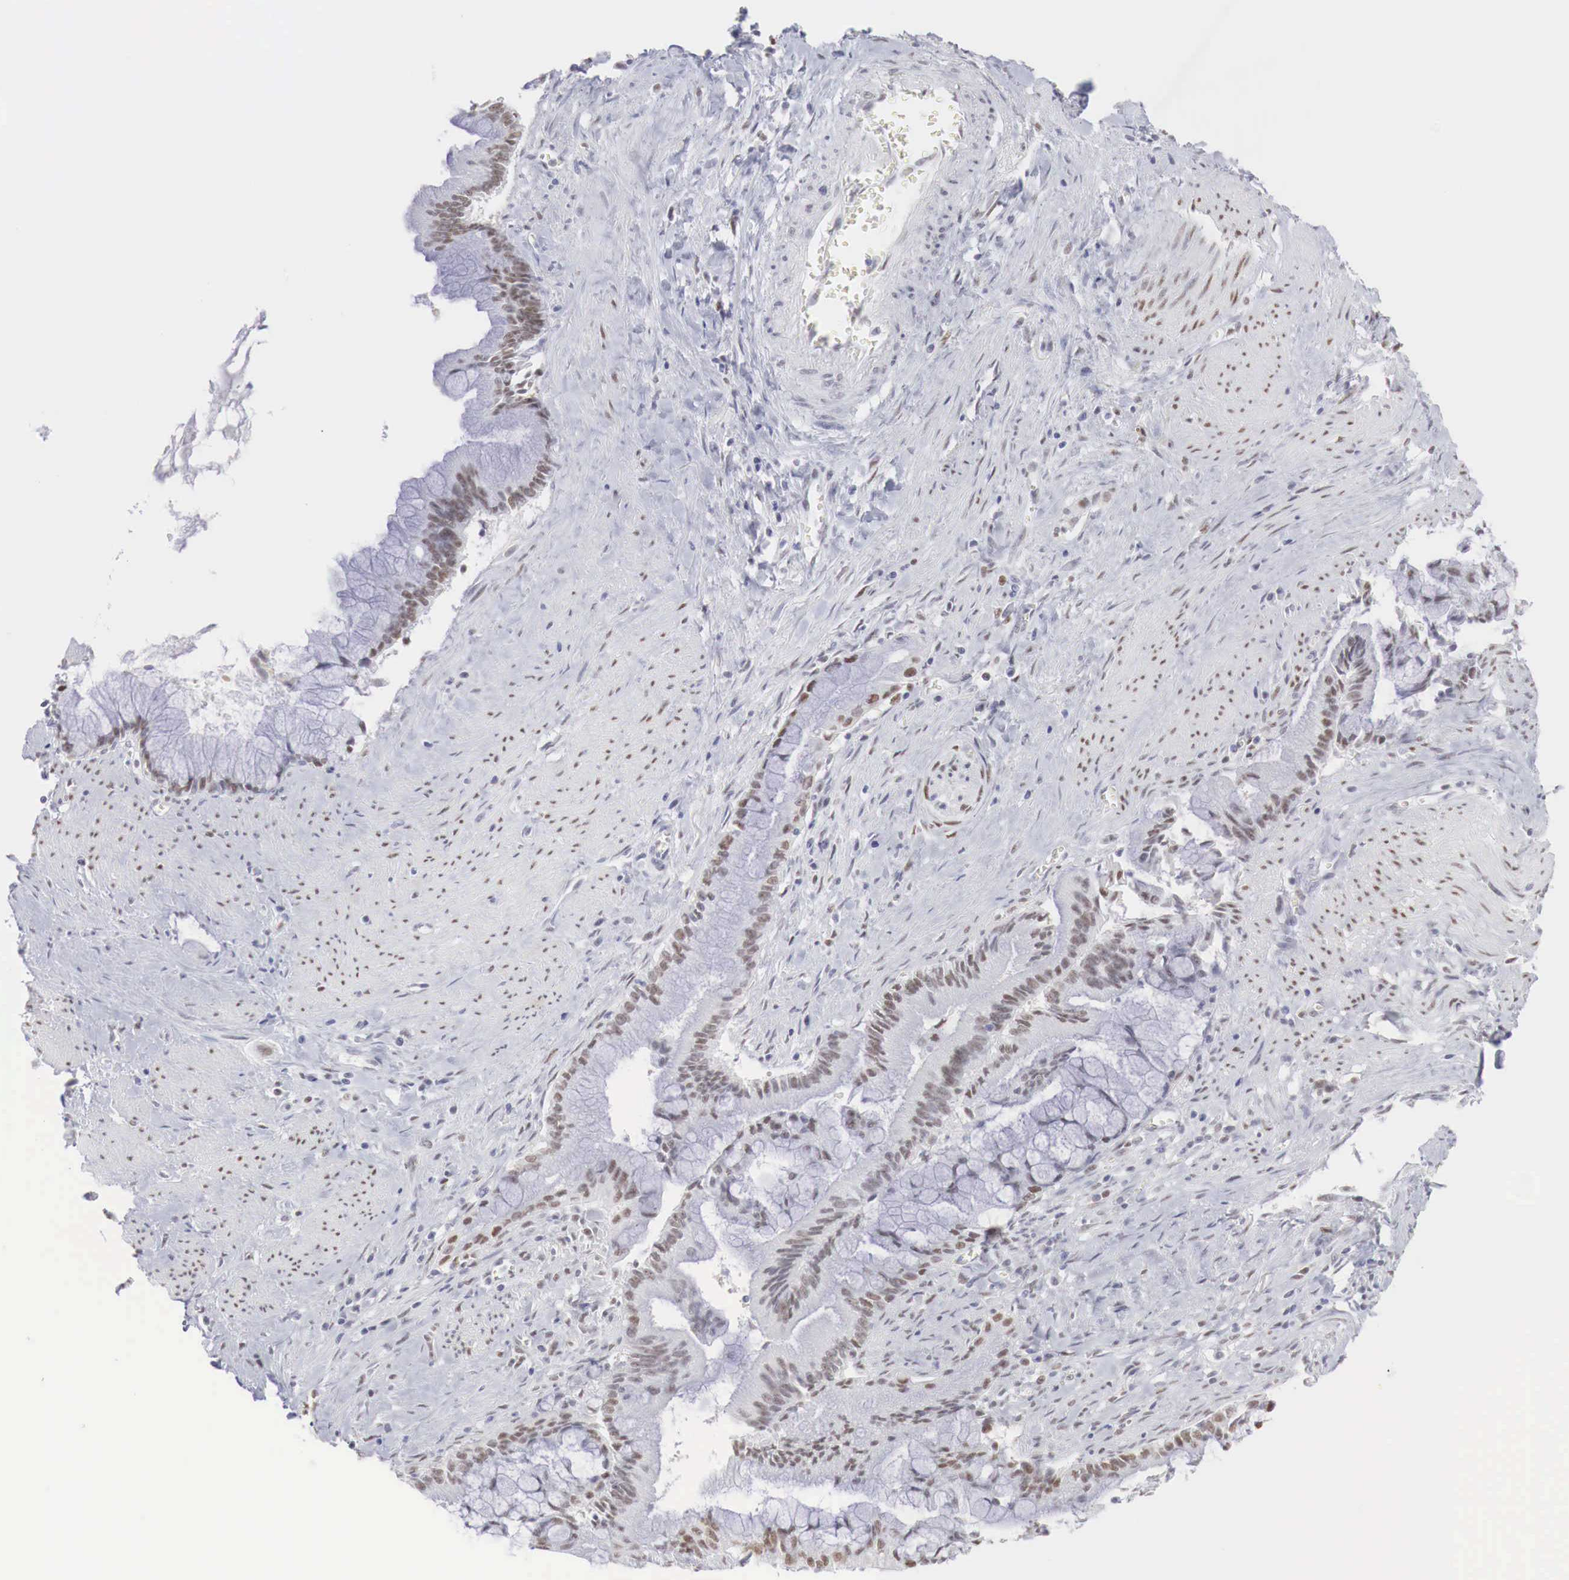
{"staining": {"intensity": "moderate", "quantity": ">75%", "location": "nuclear"}, "tissue": "pancreatic cancer", "cell_type": "Tumor cells", "image_type": "cancer", "snomed": [{"axis": "morphology", "description": "Adenocarcinoma, NOS"}, {"axis": "topography", "description": "Pancreas"}], "caption": "Immunohistochemical staining of human pancreatic cancer exhibits moderate nuclear protein expression in approximately >75% of tumor cells.", "gene": "FOXP2", "patient": {"sex": "male", "age": 59}}